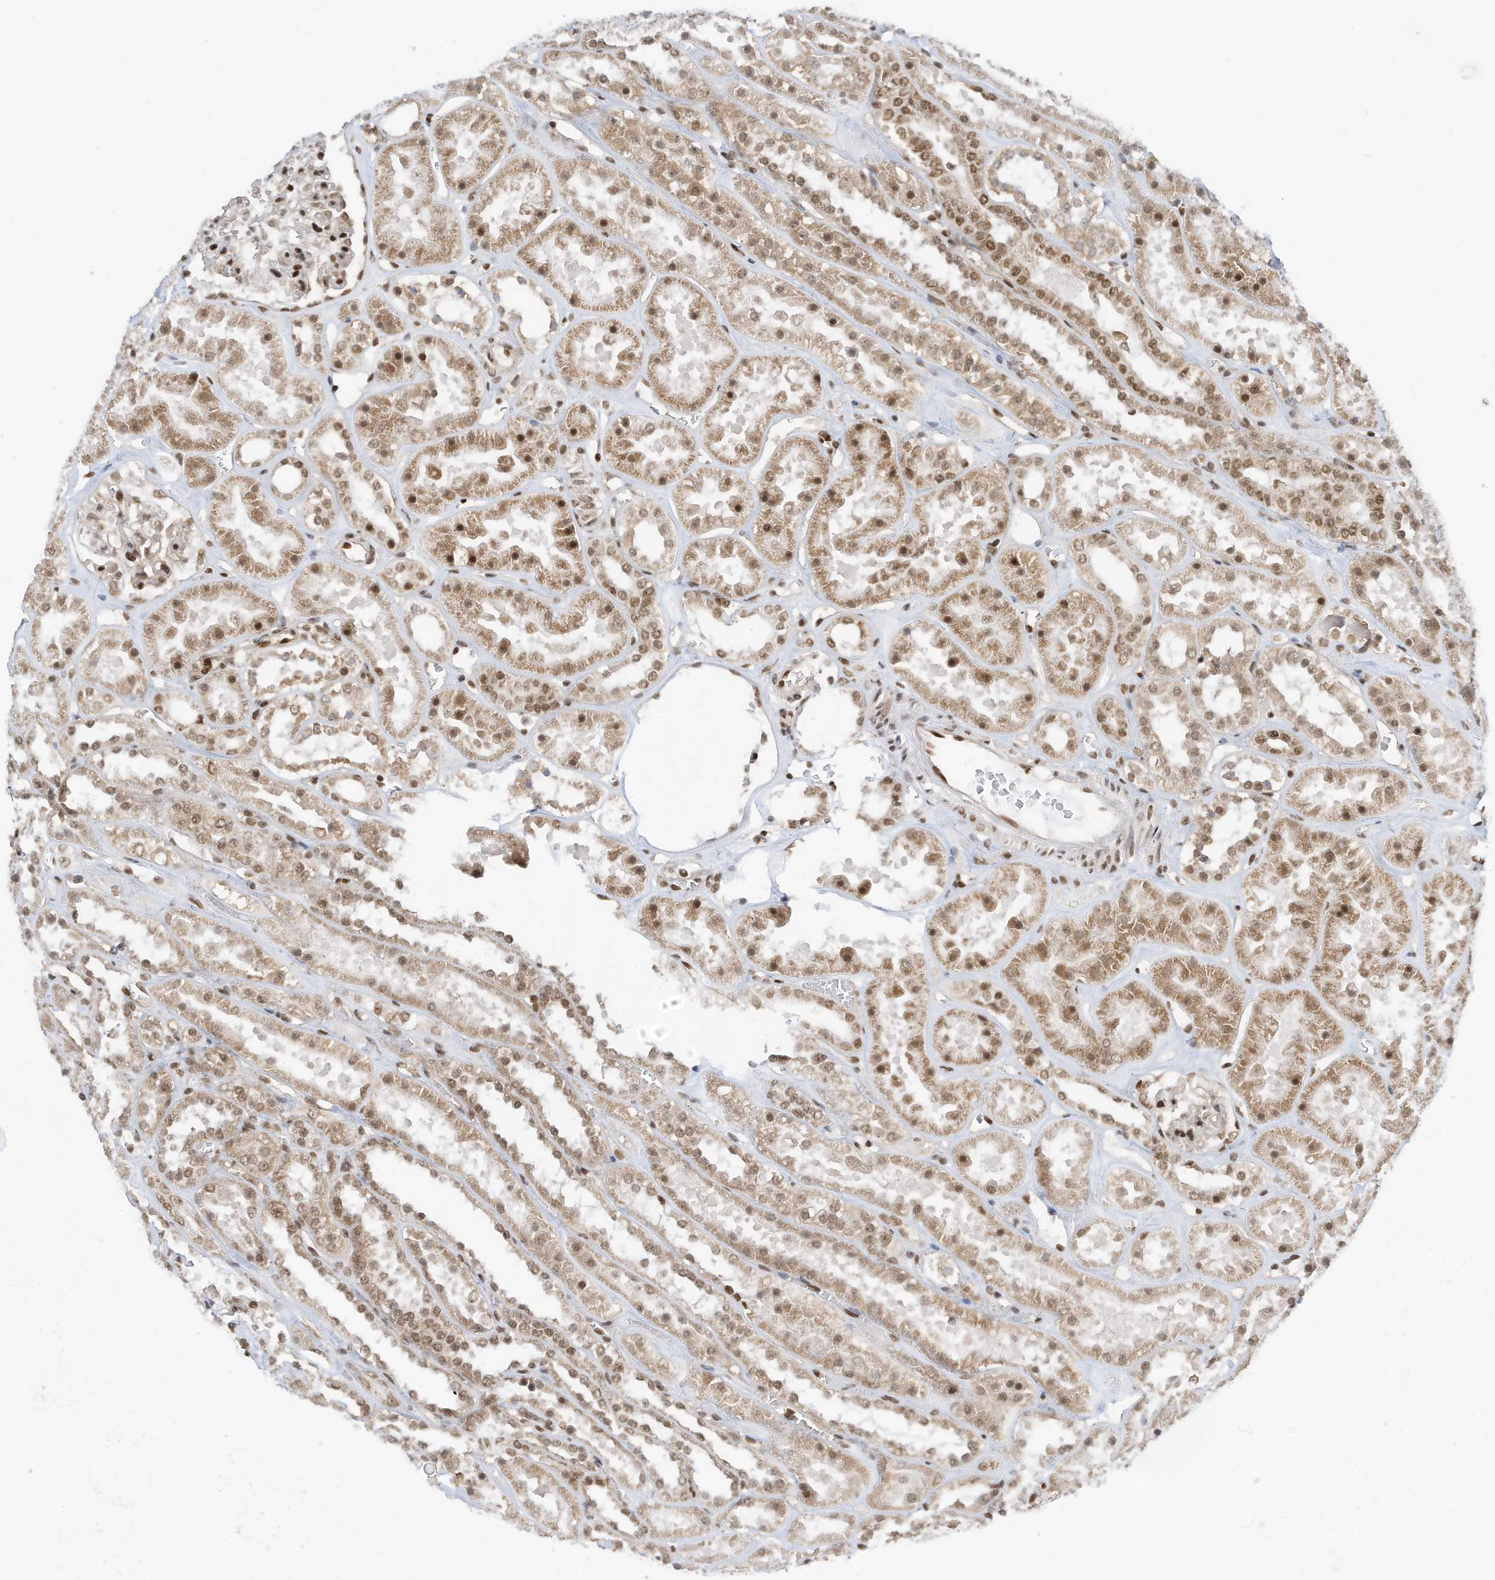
{"staining": {"intensity": "moderate", "quantity": "25%-75%", "location": "nuclear"}, "tissue": "kidney", "cell_type": "Cells in glomeruli", "image_type": "normal", "snomed": [{"axis": "morphology", "description": "Normal tissue, NOS"}, {"axis": "topography", "description": "Kidney"}], "caption": "The photomicrograph exhibits a brown stain indicating the presence of a protein in the nuclear of cells in glomeruli in kidney.", "gene": "AURKAIP1", "patient": {"sex": "female", "age": 41}}